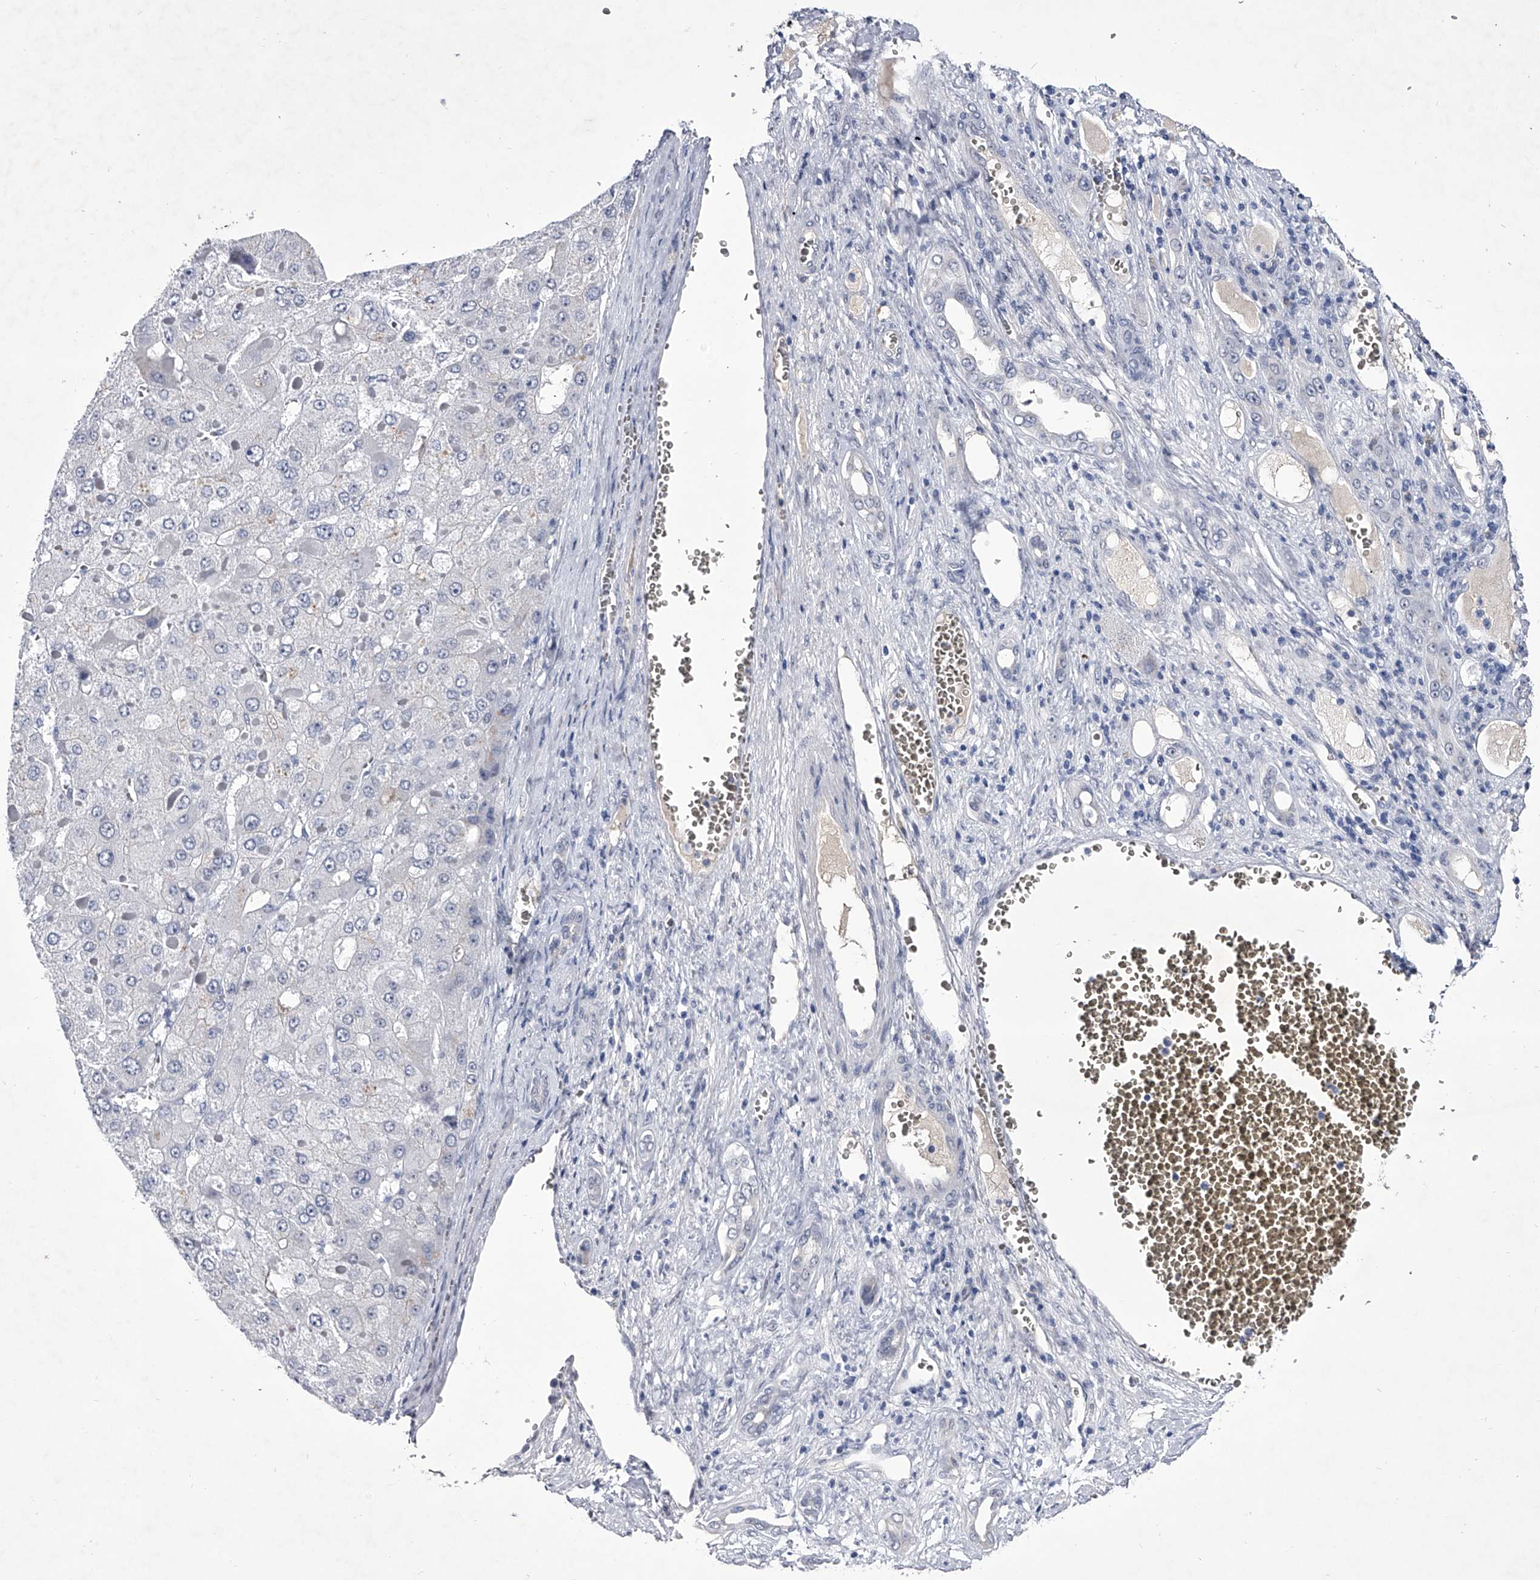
{"staining": {"intensity": "negative", "quantity": "none", "location": "none"}, "tissue": "liver cancer", "cell_type": "Tumor cells", "image_type": "cancer", "snomed": [{"axis": "morphology", "description": "Carcinoma, Hepatocellular, NOS"}, {"axis": "topography", "description": "Liver"}], "caption": "Protein analysis of hepatocellular carcinoma (liver) displays no significant expression in tumor cells. (DAB (3,3'-diaminobenzidine) IHC visualized using brightfield microscopy, high magnification).", "gene": "CRISP2", "patient": {"sex": "female", "age": 73}}